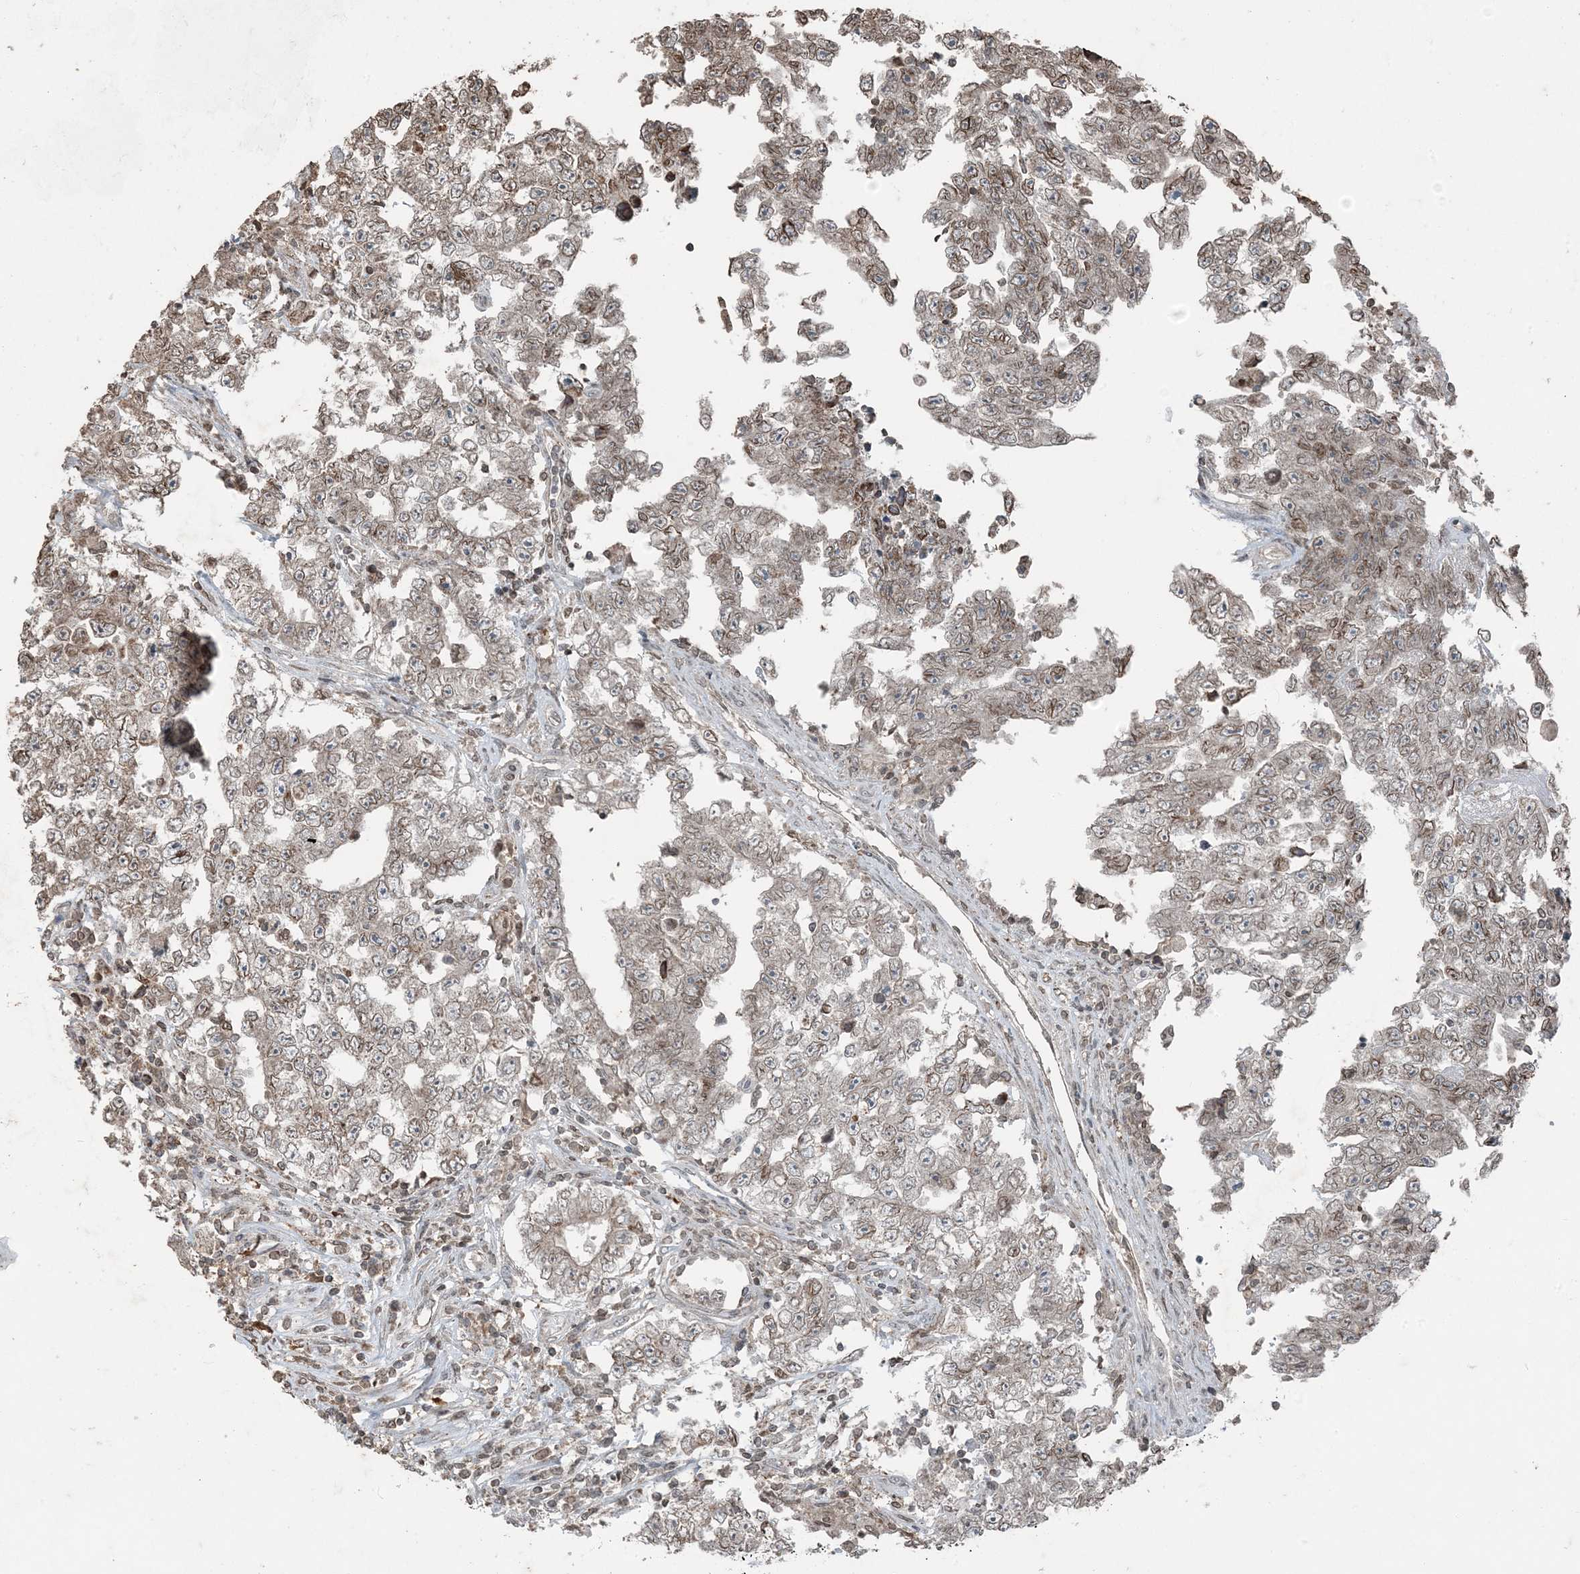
{"staining": {"intensity": "moderate", "quantity": "25%-75%", "location": "cytoplasmic/membranous,nuclear"}, "tissue": "testis cancer", "cell_type": "Tumor cells", "image_type": "cancer", "snomed": [{"axis": "morphology", "description": "Carcinoma, Embryonal, NOS"}, {"axis": "topography", "description": "Testis"}], "caption": "Moderate cytoplasmic/membranous and nuclear expression is seen in about 25%-75% of tumor cells in testis cancer. (brown staining indicates protein expression, while blue staining denotes nuclei).", "gene": "GNL1", "patient": {"sex": "male", "age": 25}}